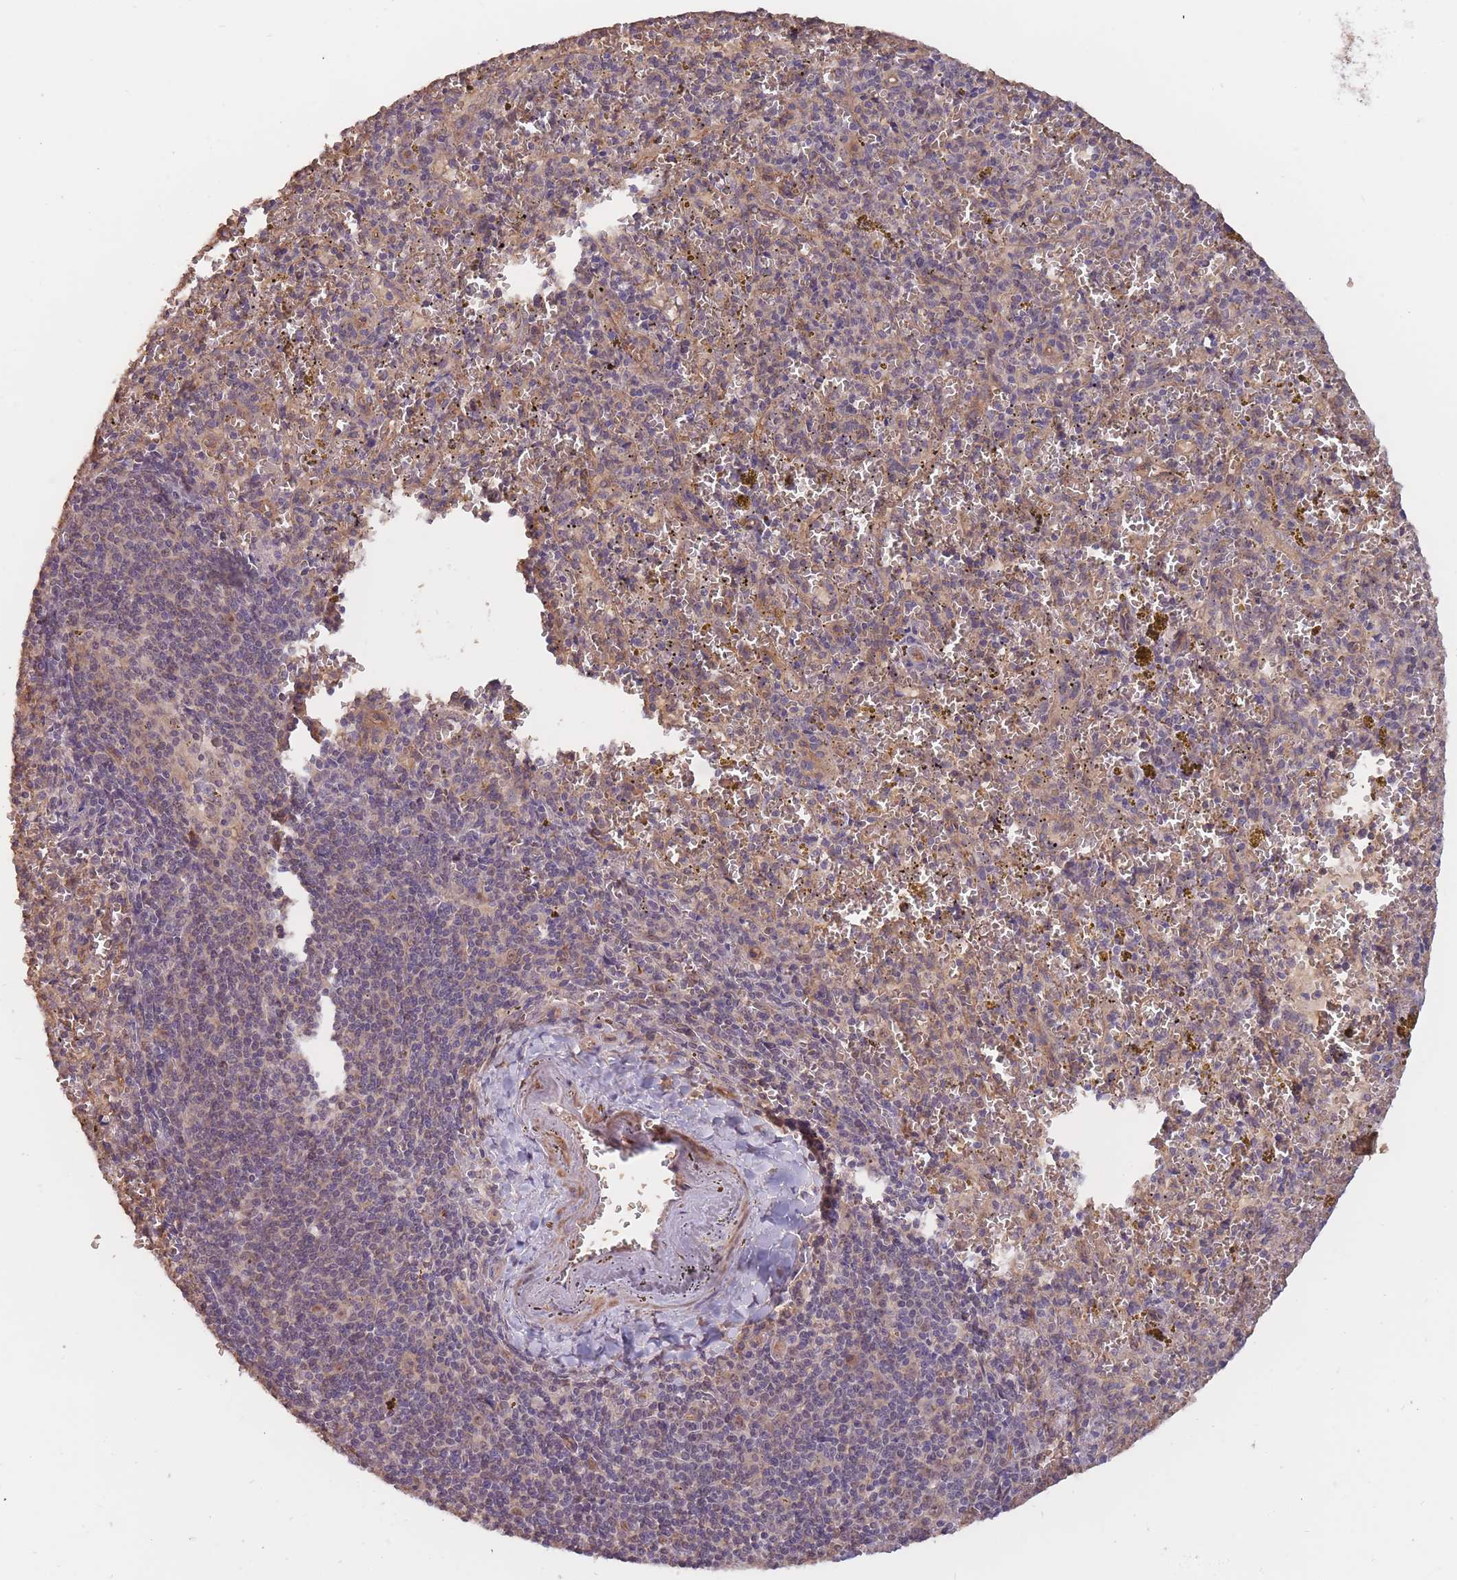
{"staining": {"intensity": "negative", "quantity": "none", "location": "none"}, "tissue": "spleen", "cell_type": "Cells in red pulp", "image_type": "normal", "snomed": [{"axis": "morphology", "description": "Normal tissue, NOS"}, {"axis": "topography", "description": "Spleen"}], "caption": "This is a image of immunohistochemistry (IHC) staining of benign spleen, which shows no expression in cells in red pulp. The staining is performed using DAB (3,3'-diaminobenzidine) brown chromogen with nuclei counter-stained in using hematoxylin.", "gene": "KIAA1755", "patient": {"sex": "male", "age": 57}}